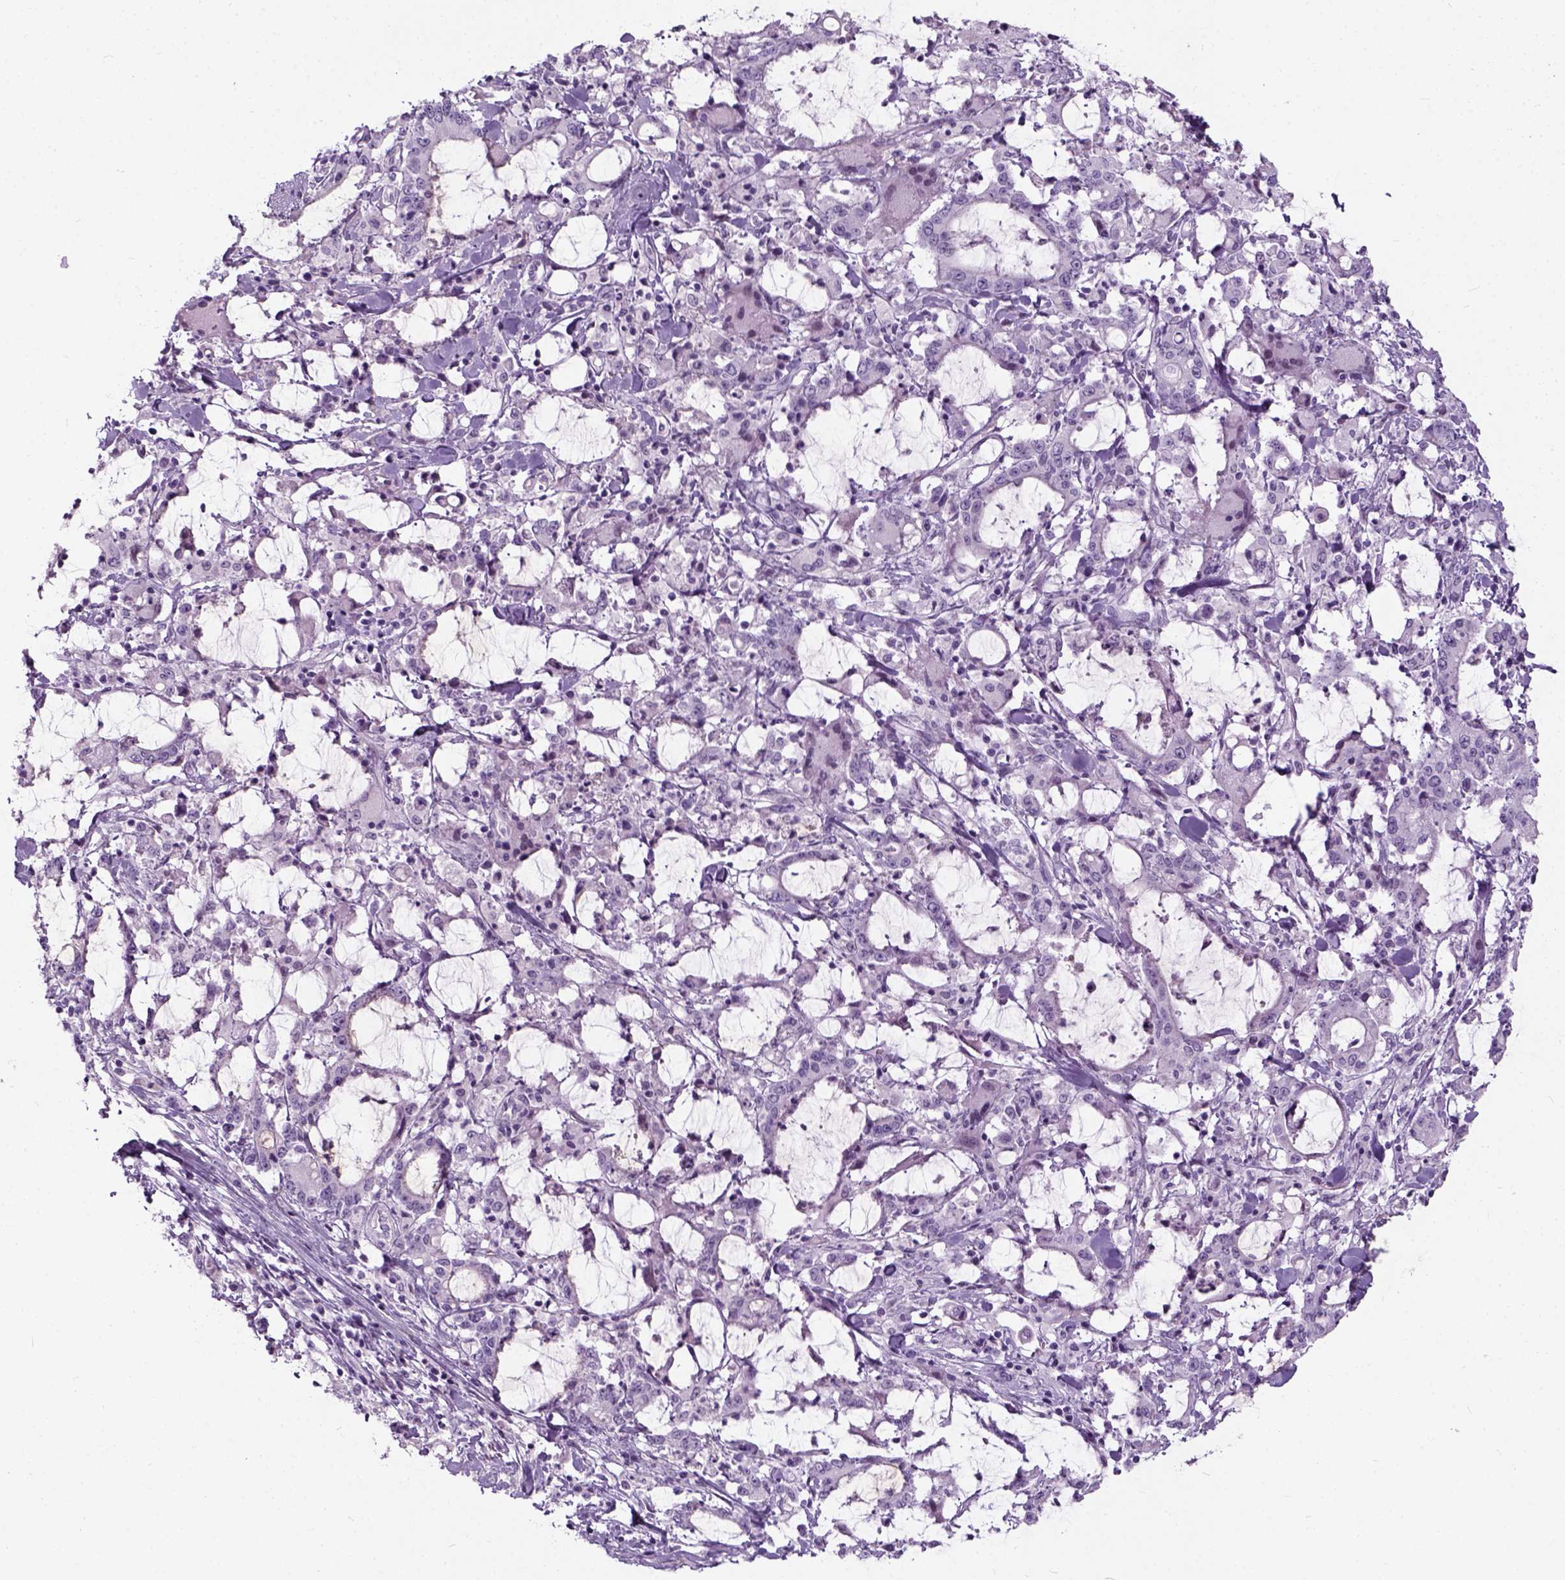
{"staining": {"intensity": "negative", "quantity": "none", "location": "none"}, "tissue": "stomach cancer", "cell_type": "Tumor cells", "image_type": "cancer", "snomed": [{"axis": "morphology", "description": "Adenocarcinoma, NOS"}, {"axis": "topography", "description": "Stomach, upper"}], "caption": "Tumor cells are negative for protein expression in human stomach cancer.", "gene": "AXDND1", "patient": {"sex": "male", "age": 68}}